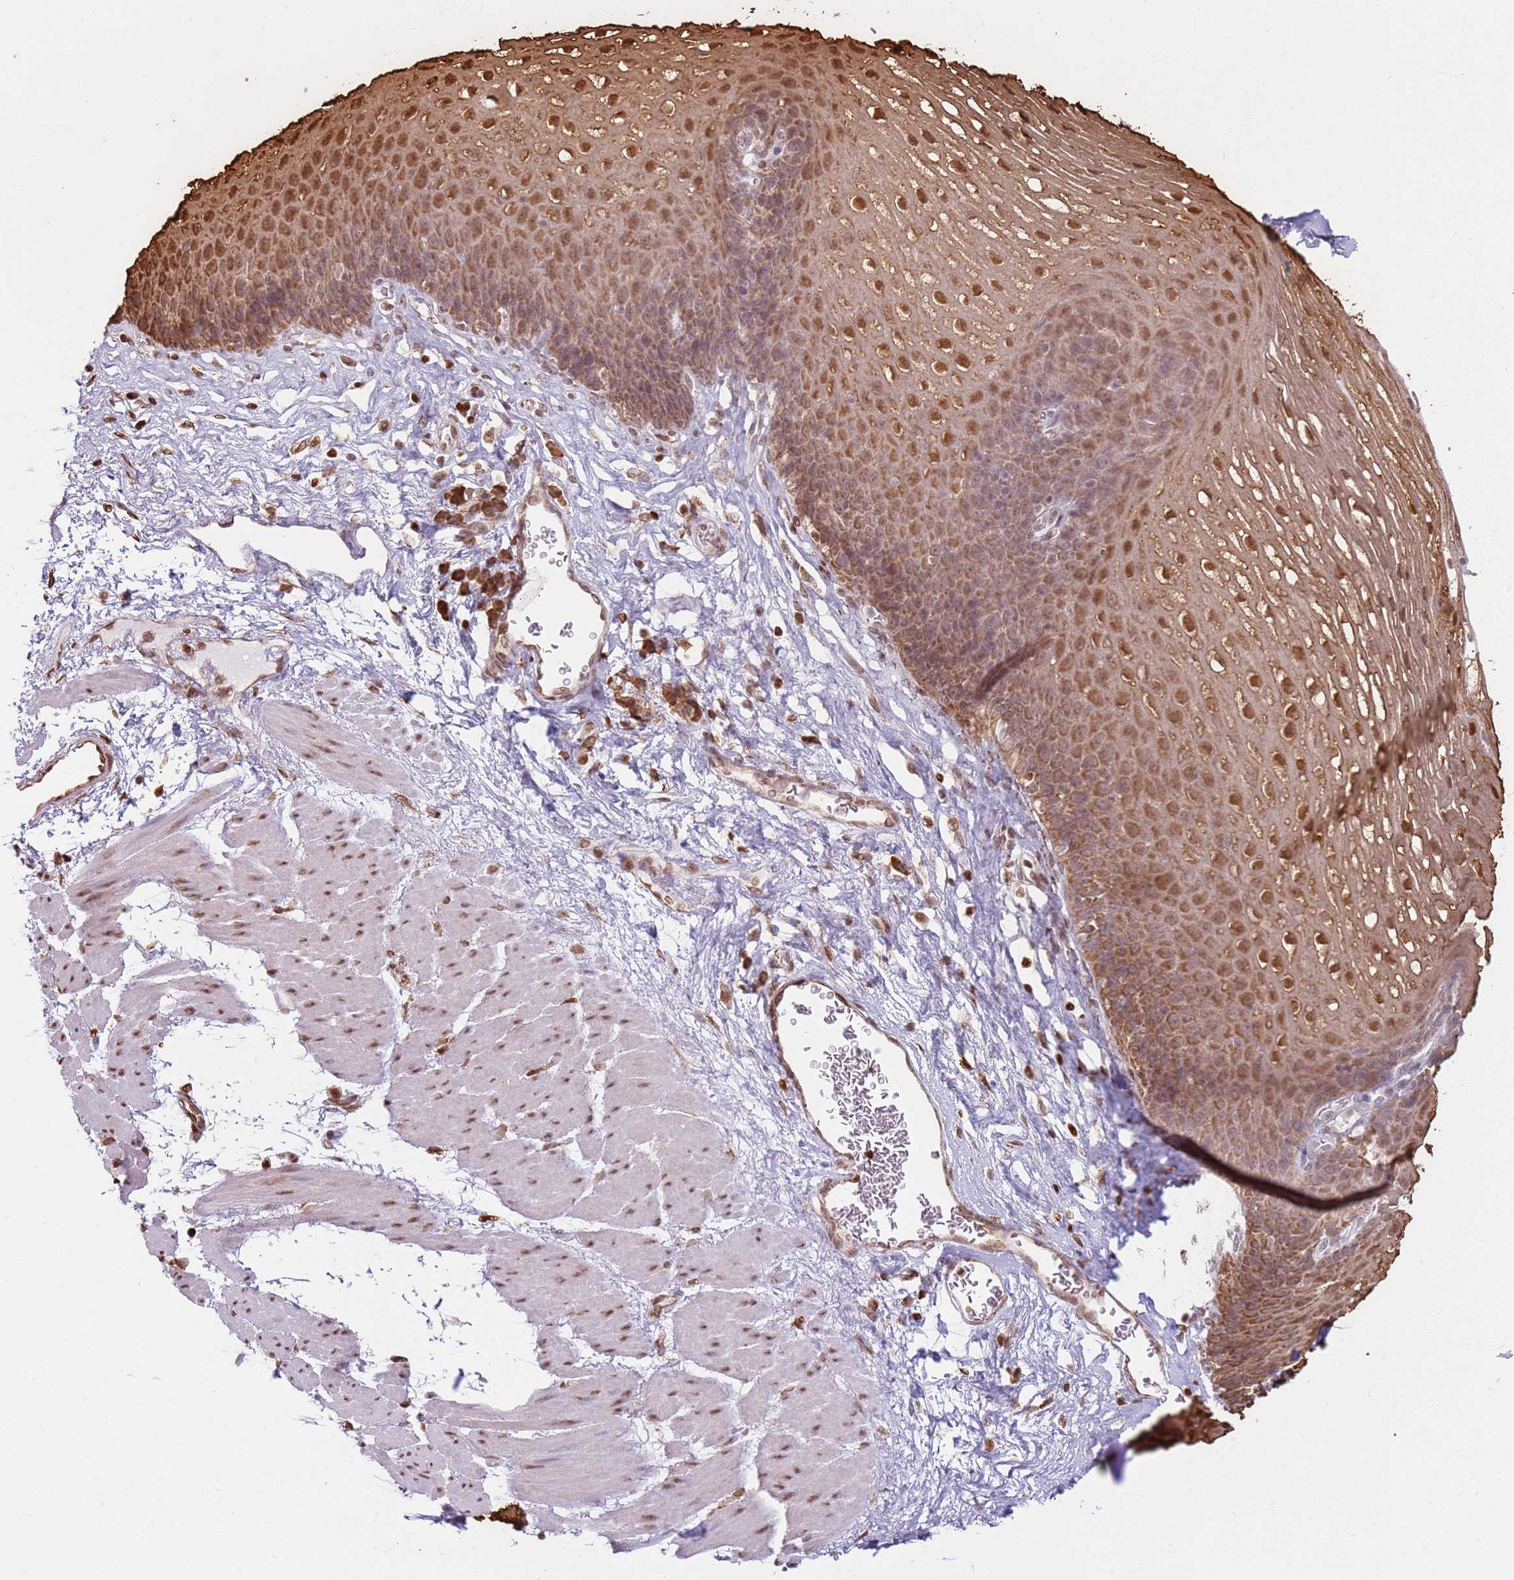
{"staining": {"intensity": "moderate", "quantity": ">75%", "location": "cytoplasmic/membranous,nuclear"}, "tissue": "esophagus", "cell_type": "Squamous epithelial cells", "image_type": "normal", "snomed": [{"axis": "morphology", "description": "Normal tissue, NOS"}, {"axis": "topography", "description": "Esophagus"}], "caption": "Protein staining by immunohistochemistry (IHC) reveals moderate cytoplasmic/membranous,nuclear staining in about >75% of squamous epithelial cells in normal esophagus.", "gene": "SCAF1", "patient": {"sex": "female", "age": 66}}